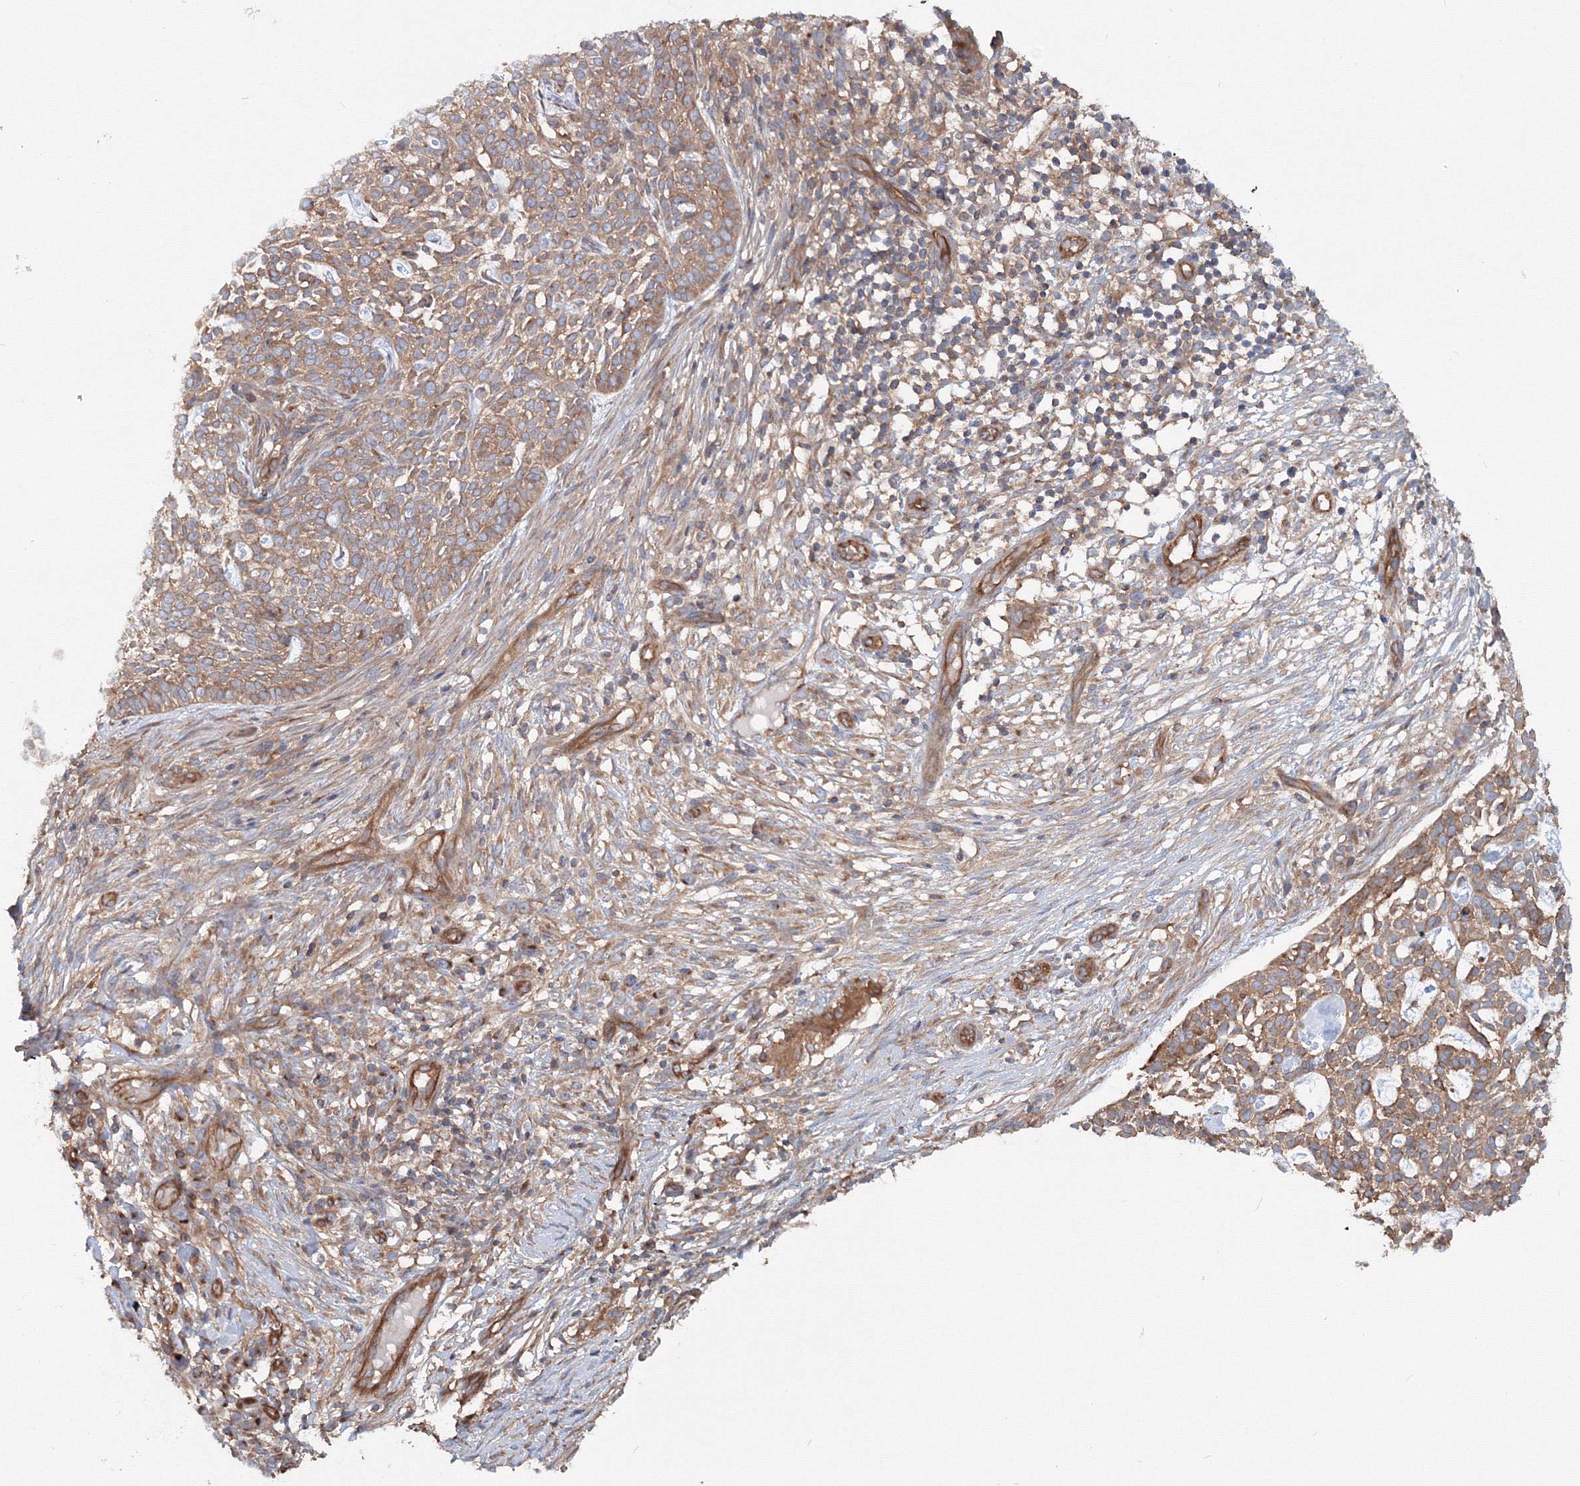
{"staining": {"intensity": "moderate", "quantity": ">75%", "location": "cytoplasmic/membranous"}, "tissue": "skin cancer", "cell_type": "Tumor cells", "image_type": "cancer", "snomed": [{"axis": "morphology", "description": "Basal cell carcinoma"}, {"axis": "topography", "description": "Skin"}], "caption": "DAB immunohistochemical staining of human basal cell carcinoma (skin) shows moderate cytoplasmic/membranous protein staining in about >75% of tumor cells.", "gene": "EXOC1", "patient": {"sex": "female", "age": 64}}